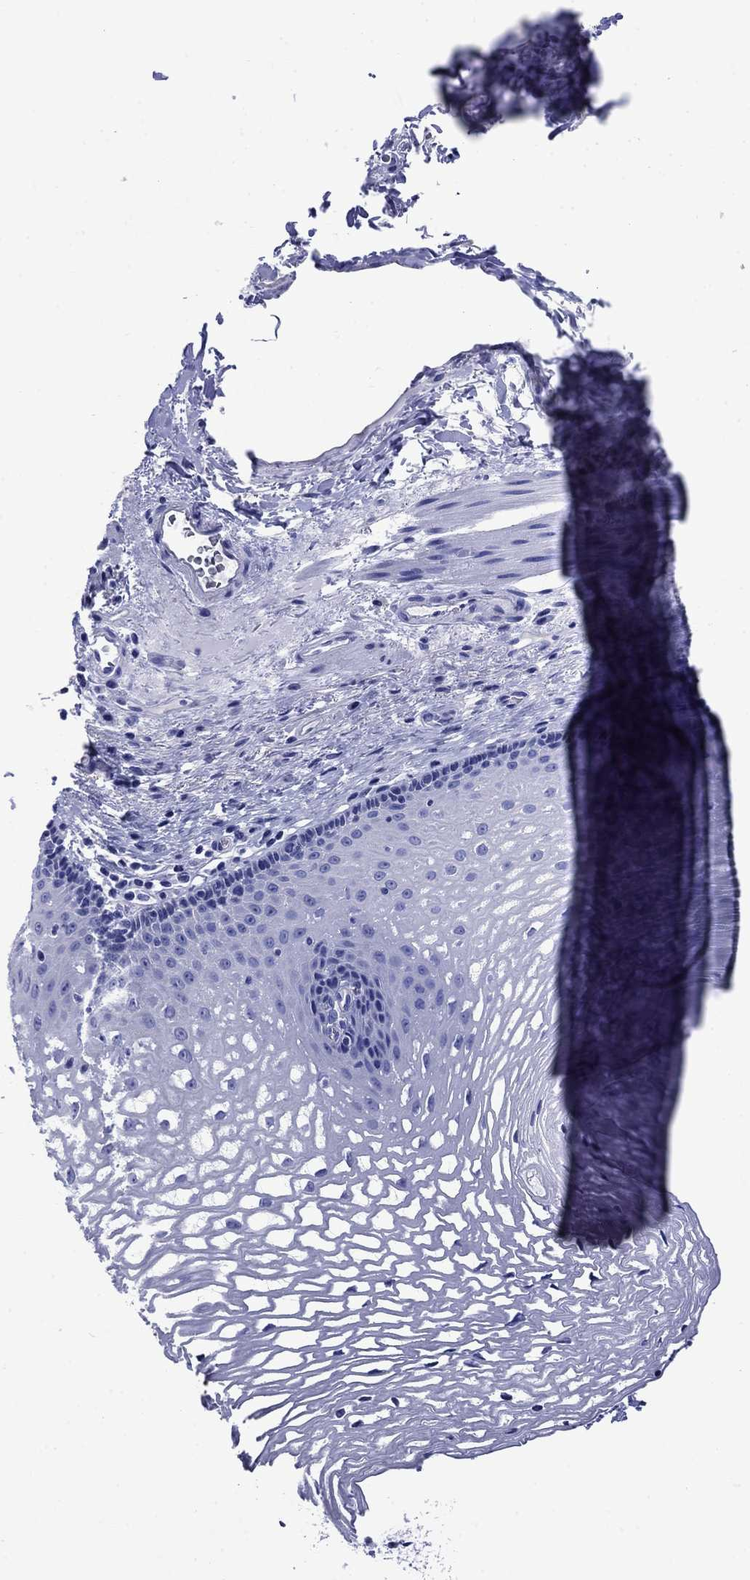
{"staining": {"intensity": "negative", "quantity": "none", "location": "none"}, "tissue": "esophagus", "cell_type": "Squamous epithelial cells", "image_type": "normal", "snomed": [{"axis": "morphology", "description": "Normal tissue, NOS"}, {"axis": "topography", "description": "Esophagus"}], "caption": "The immunohistochemistry (IHC) photomicrograph has no significant positivity in squamous epithelial cells of esophagus.", "gene": "SLC1A2", "patient": {"sex": "male", "age": 76}}